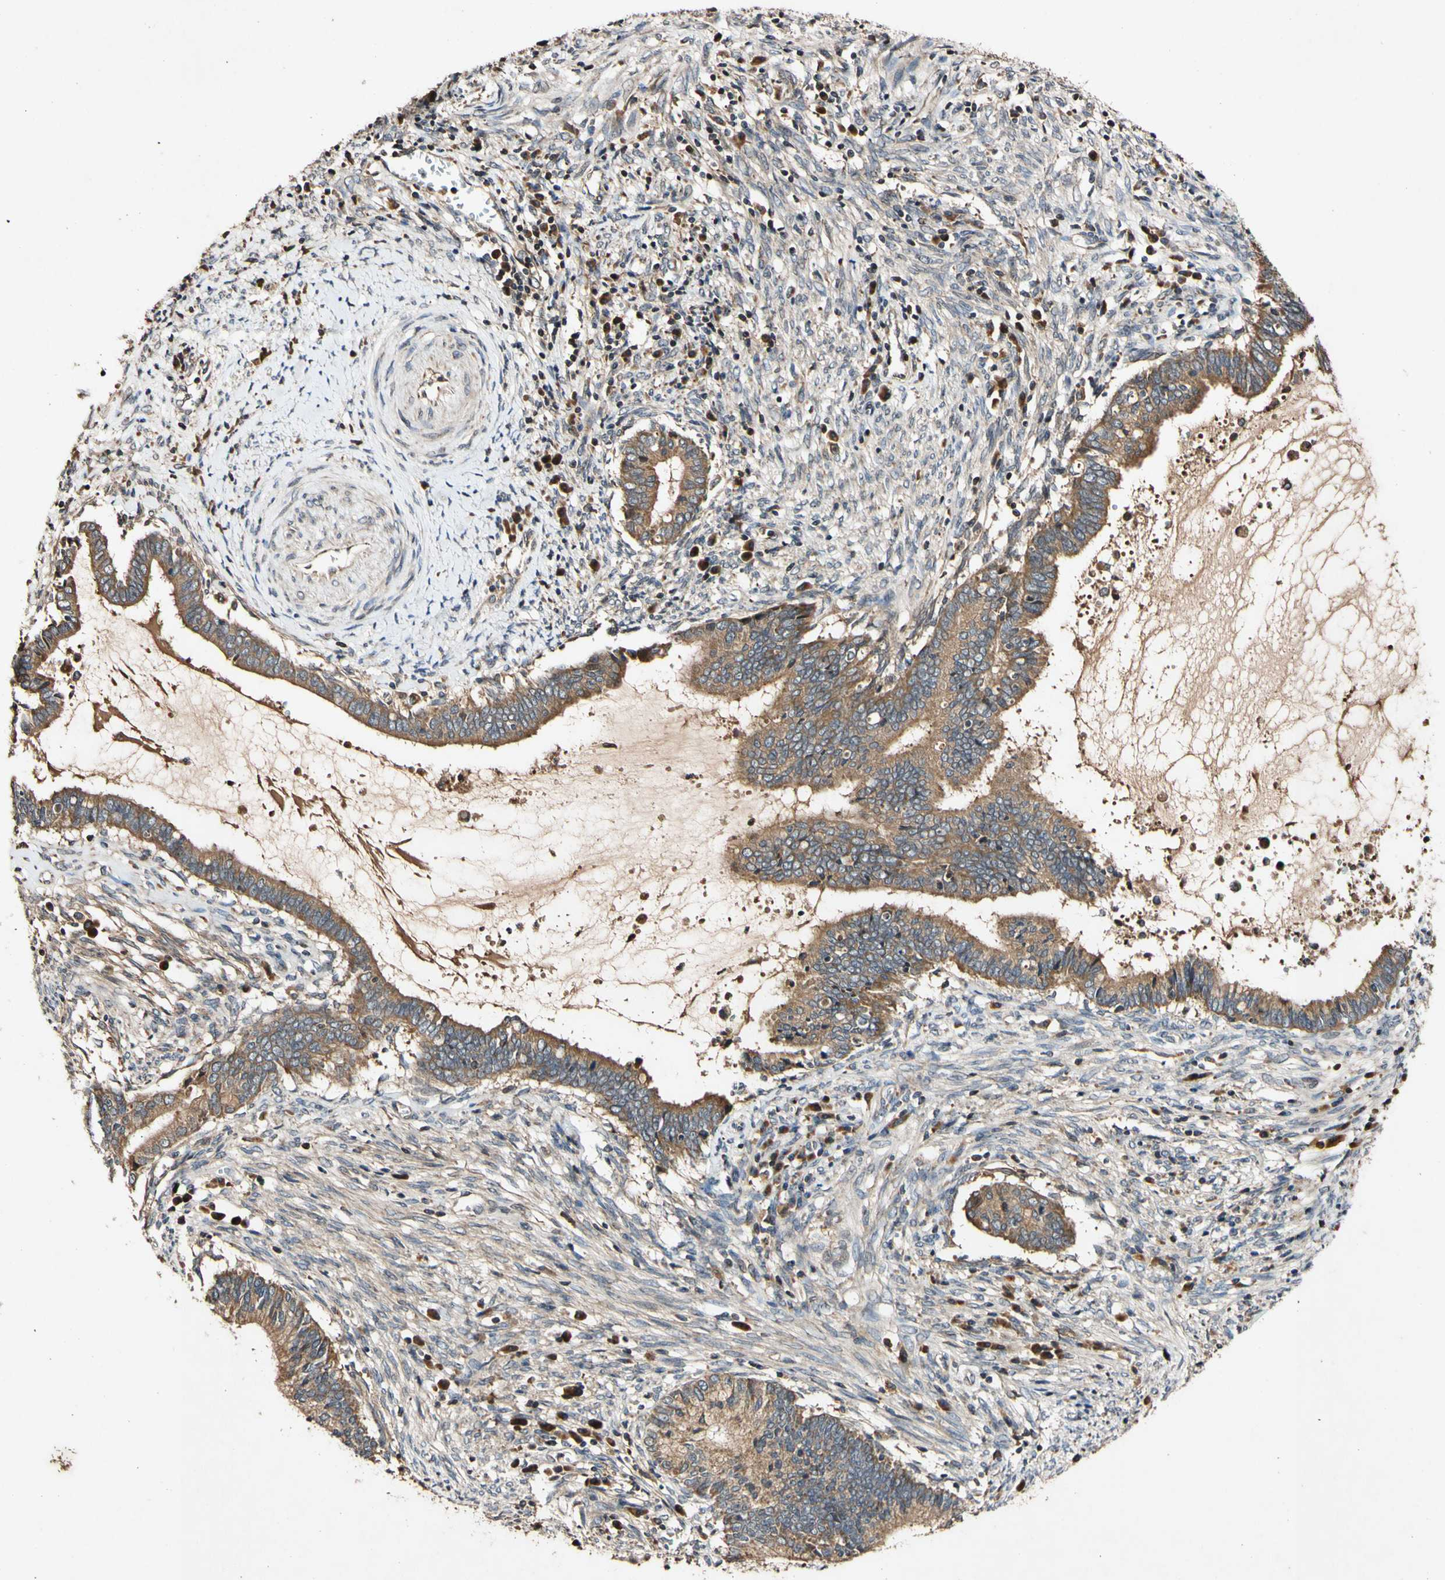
{"staining": {"intensity": "moderate", "quantity": ">75%", "location": "cytoplasmic/membranous"}, "tissue": "cervical cancer", "cell_type": "Tumor cells", "image_type": "cancer", "snomed": [{"axis": "morphology", "description": "Adenocarcinoma, NOS"}, {"axis": "topography", "description": "Cervix"}], "caption": "Cervical cancer (adenocarcinoma) stained with DAB immunohistochemistry reveals medium levels of moderate cytoplasmic/membranous staining in about >75% of tumor cells.", "gene": "PLAT", "patient": {"sex": "female", "age": 44}}